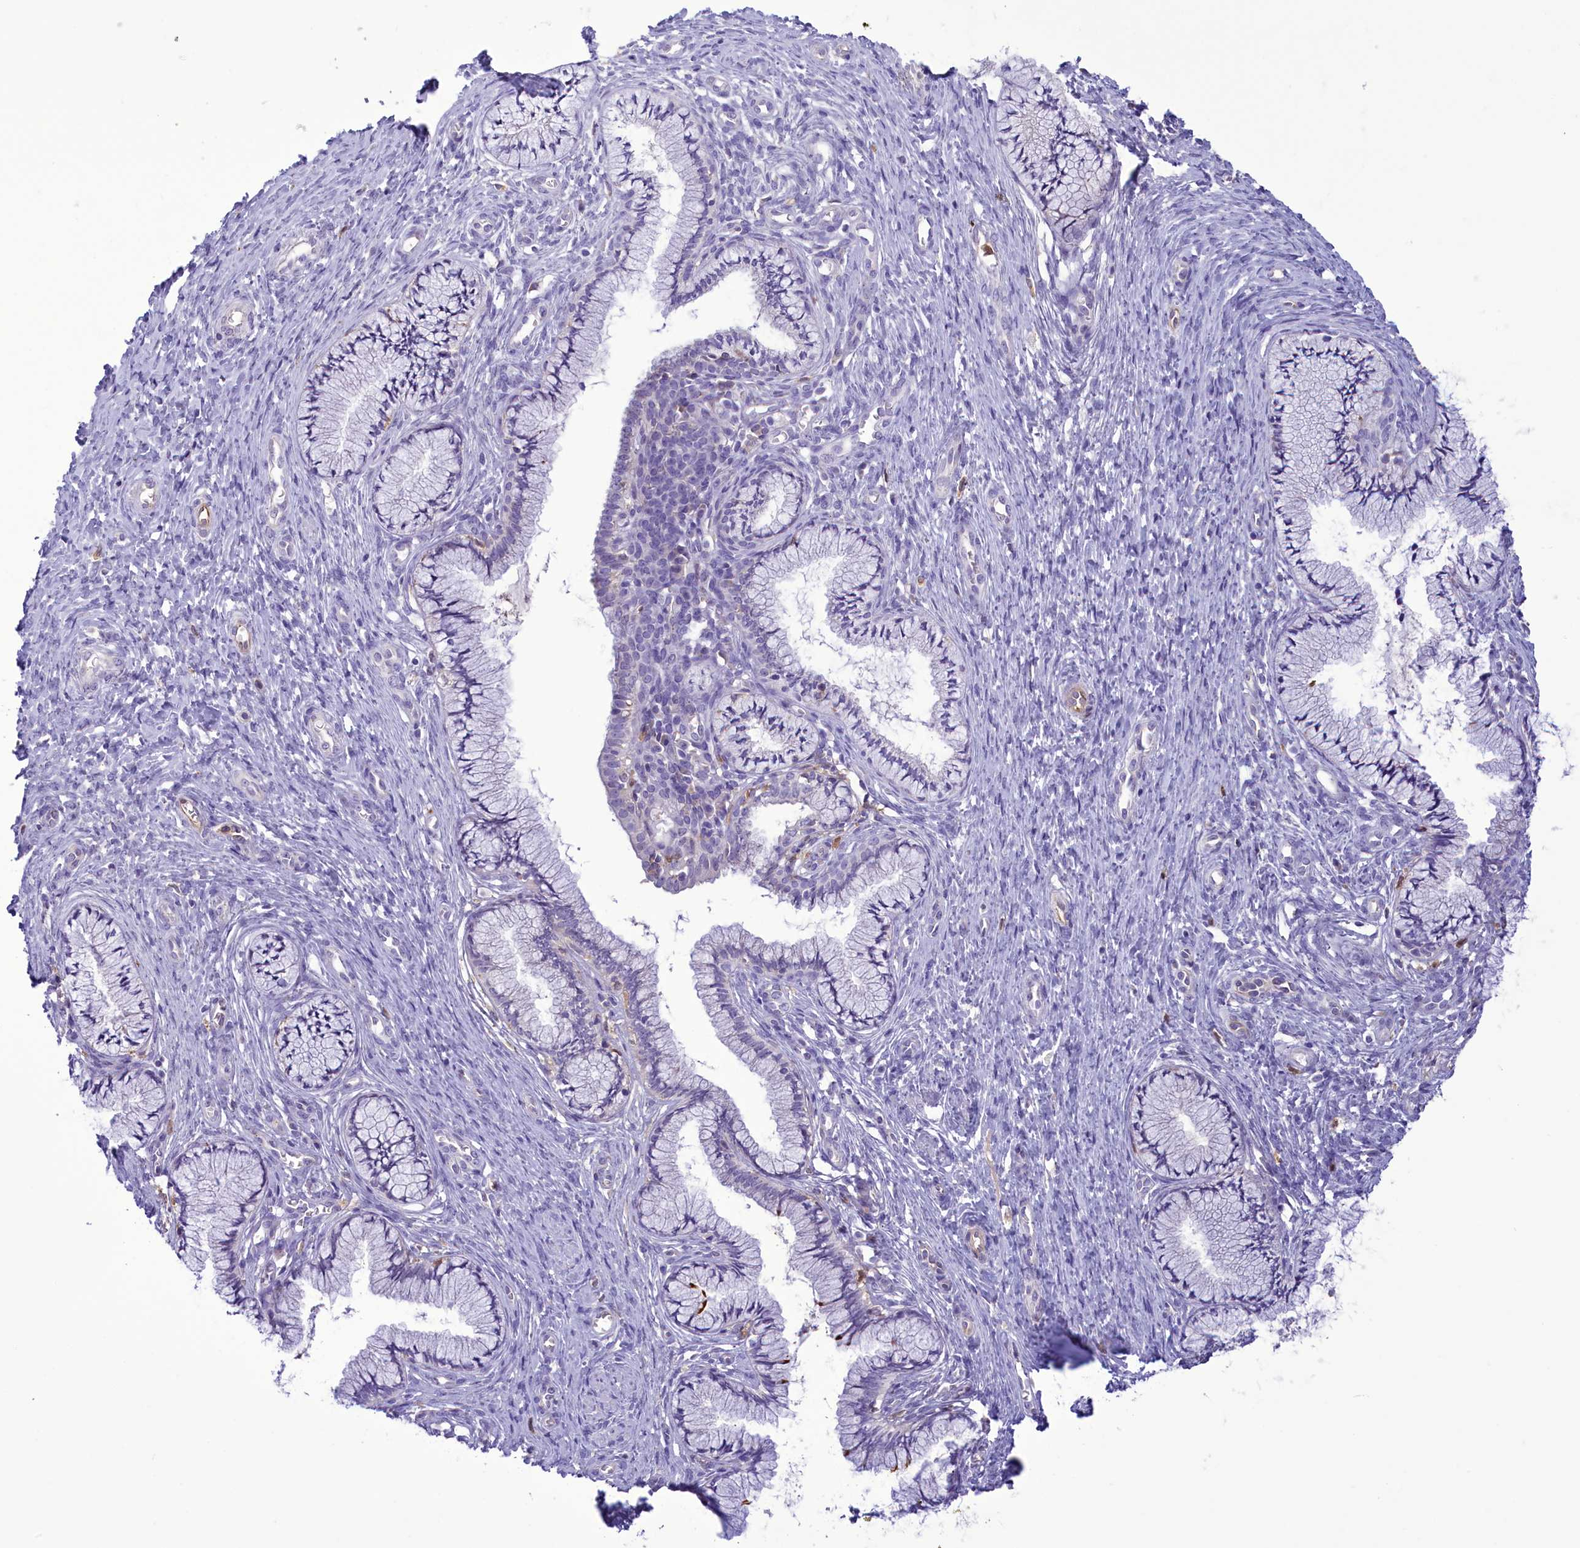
{"staining": {"intensity": "strong", "quantity": "<25%", "location": "cytoplasmic/membranous"}, "tissue": "cervix", "cell_type": "Glandular cells", "image_type": "normal", "snomed": [{"axis": "morphology", "description": "Normal tissue, NOS"}, {"axis": "topography", "description": "Cervix"}], "caption": "A medium amount of strong cytoplasmic/membranous expression is appreciated in approximately <25% of glandular cells in unremarkable cervix.", "gene": "FAM149B1", "patient": {"sex": "female", "age": 36}}